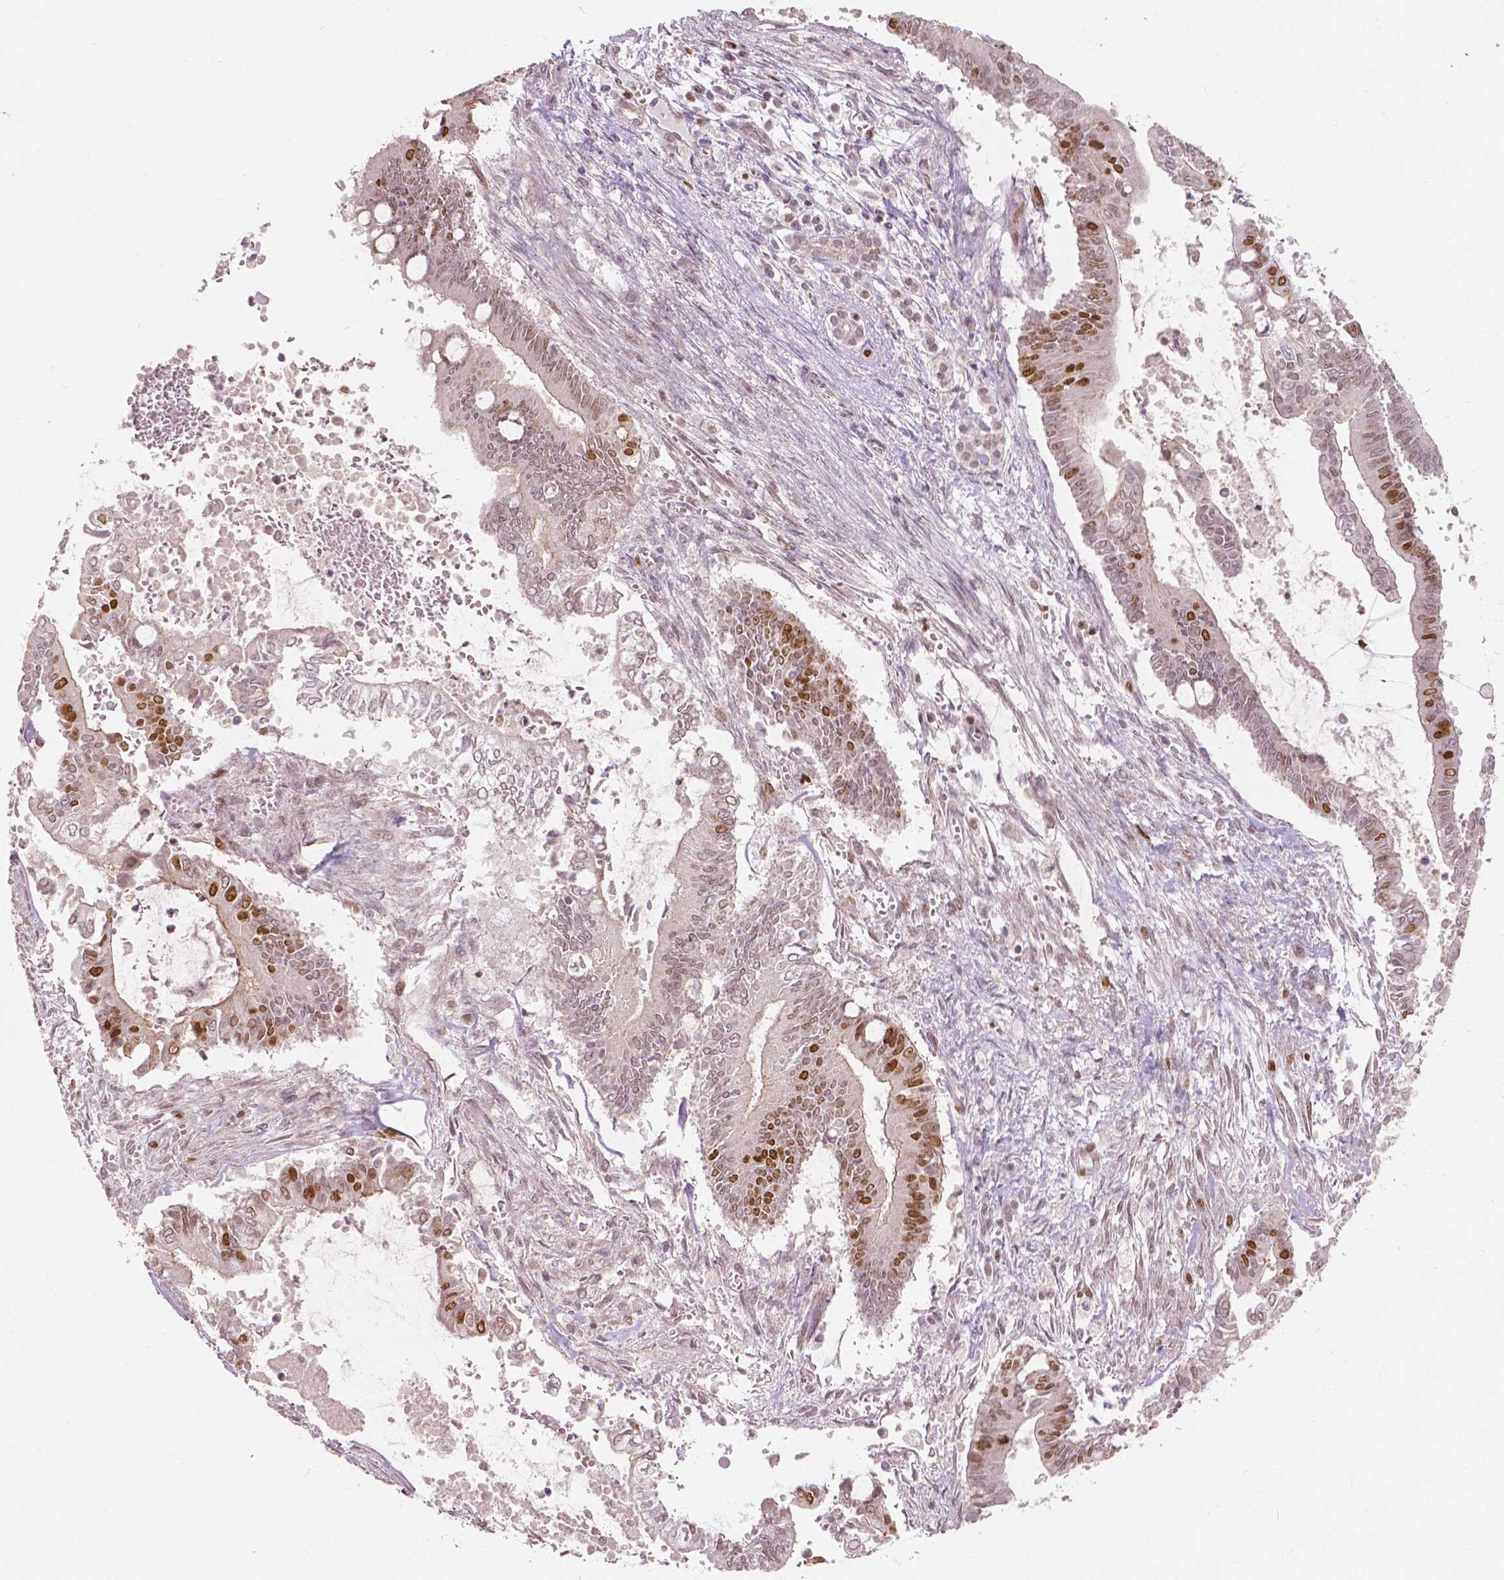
{"staining": {"intensity": "strong", "quantity": "<25%", "location": "nuclear"}, "tissue": "pancreatic cancer", "cell_type": "Tumor cells", "image_type": "cancer", "snomed": [{"axis": "morphology", "description": "Adenocarcinoma, NOS"}, {"axis": "topography", "description": "Pancreas"}], "caption": "A medium amount of strong nuclear positivity is seen in approximately <25% of tumor cells in adenocarcinoma (pancreatic) tissue.", "gene": "NSD2", "patient": {"sex": "male", "age": 68}}